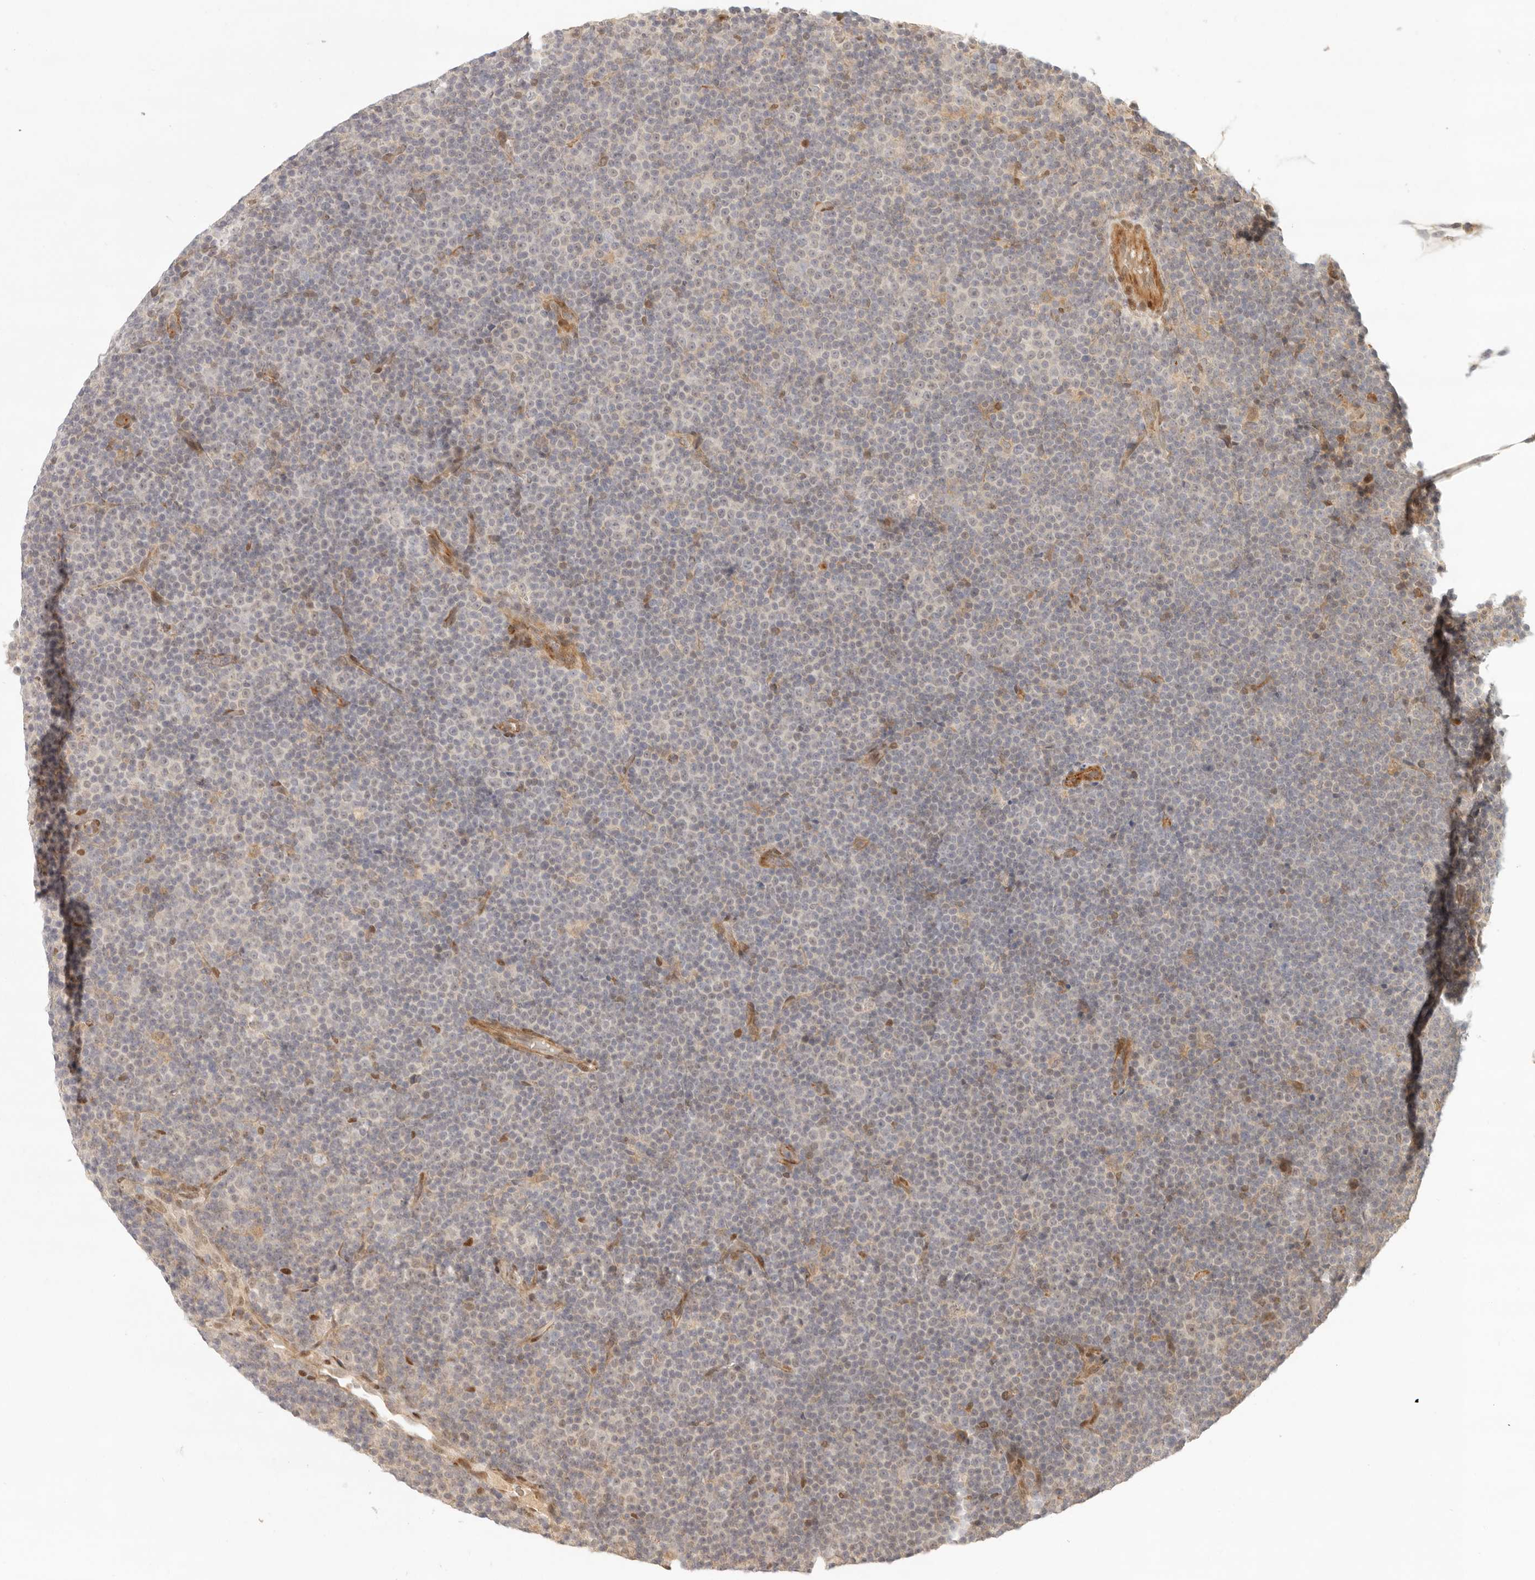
{"staining": {"intensity": "negative", "quantity": "none", "location": "none"}, "tissue": "lymphoma", "cell_type": "Tumor cells", "image_type": "cancer", "snomed": [{"axis": "morphology", "description": "Malignant lymphoma, non-Hodgkin's type, Low grade"}, {"axis": "topography", "description": "Lymph node"}], "caption": "Tumor cells show no significant protein positivity in lymphoma.", "gene": "AHDC1", "patient": {"sex": "female", "age": 67}}